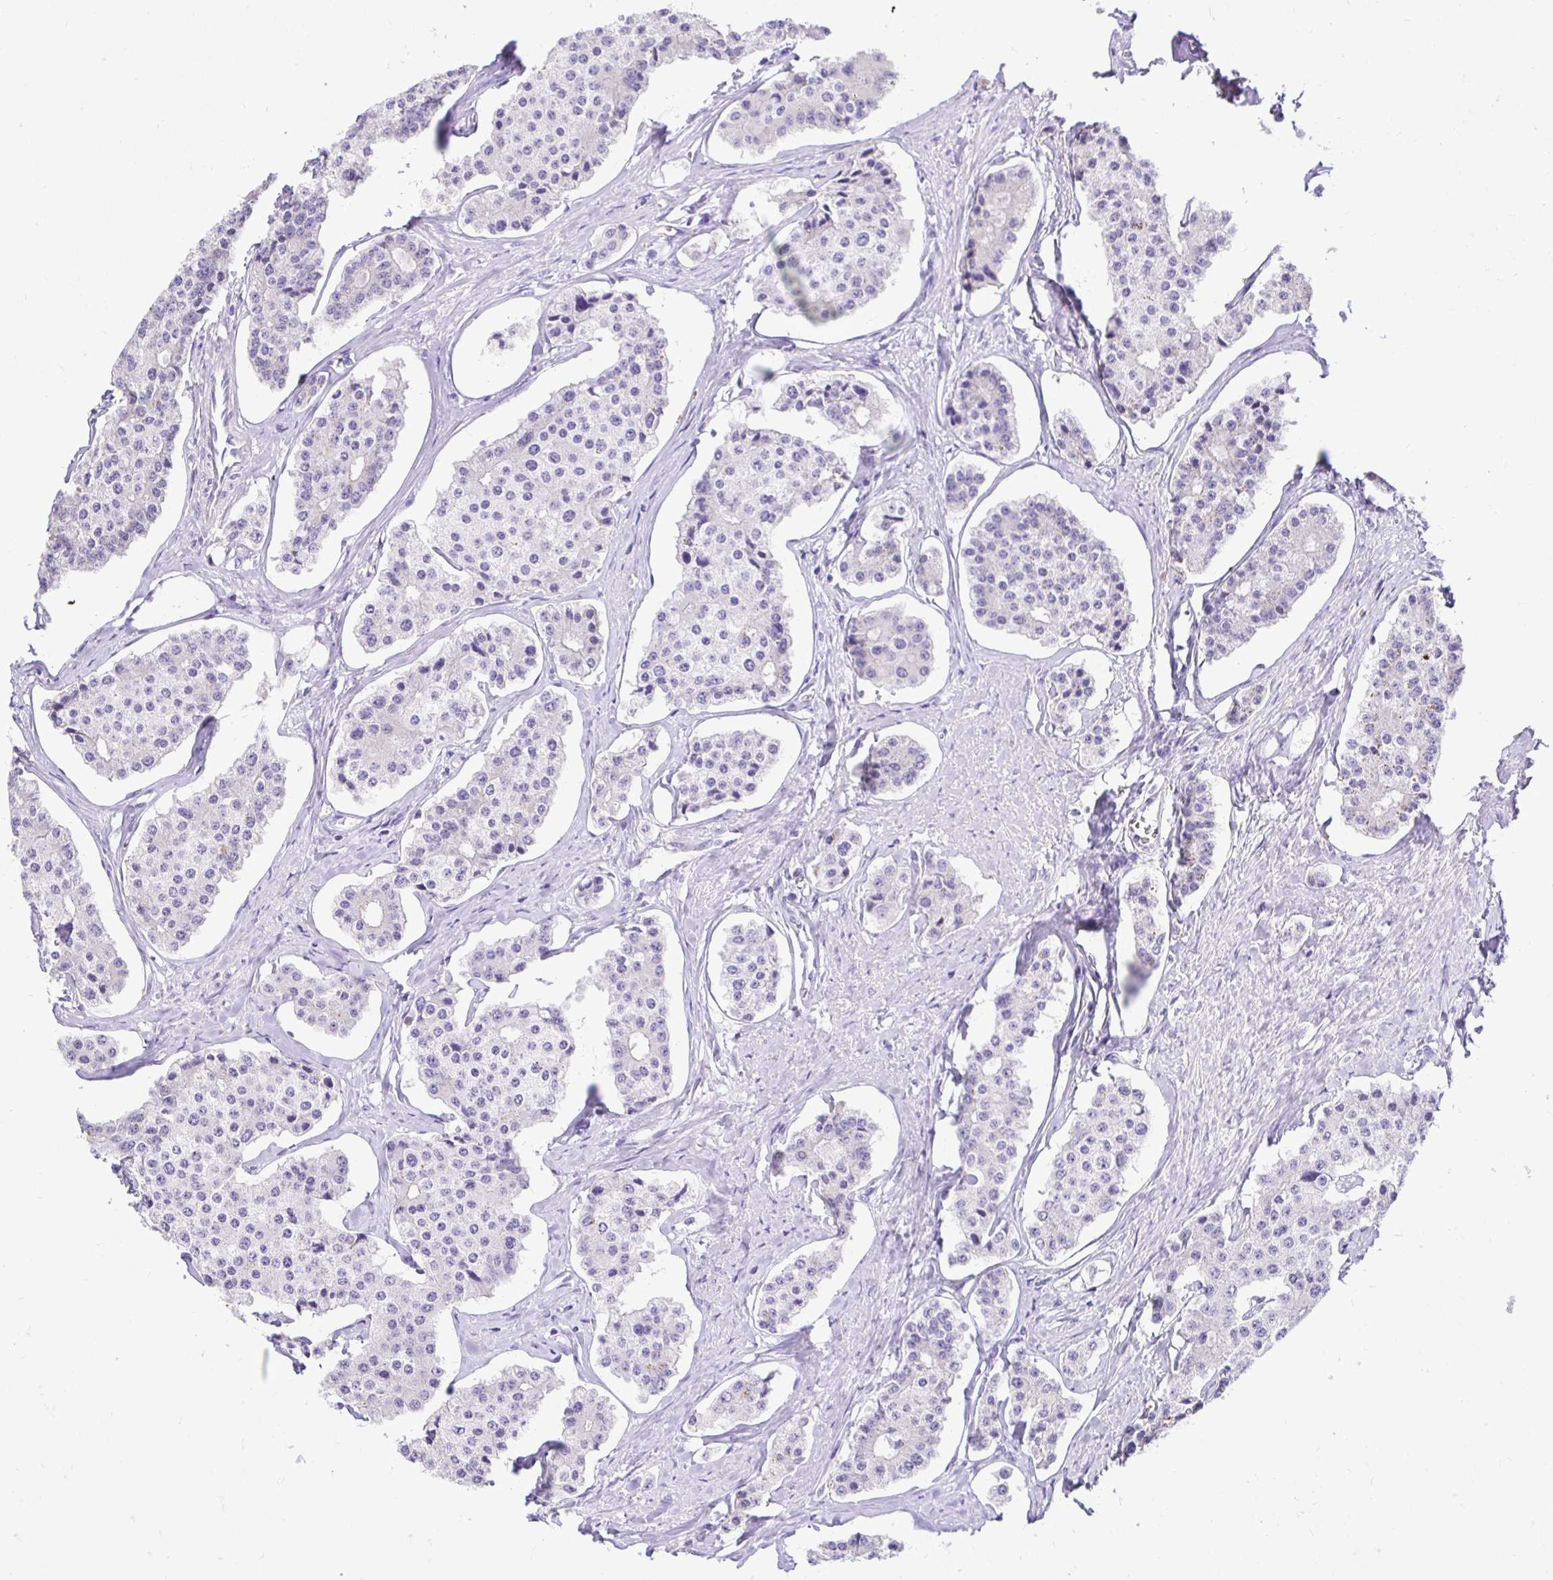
{"staining": {"intensity": "negative", "quantity": "none", "location": "none"}, "tissue": "carcinoid", "cell_type": "Tumor cells", "image_type": "cancer", "snomed": [{"axis": "morphology", "description": "Carcinoid, malignant, NOS"}, {"axis": "topography", "description": "Small intestine"}], "caption": "Micrograph shows no protein expression in tumor cells of carcinoid (malignant) tissue.", "gene": "TAF1D", "patient": {"sex": "female", "age": 65}}